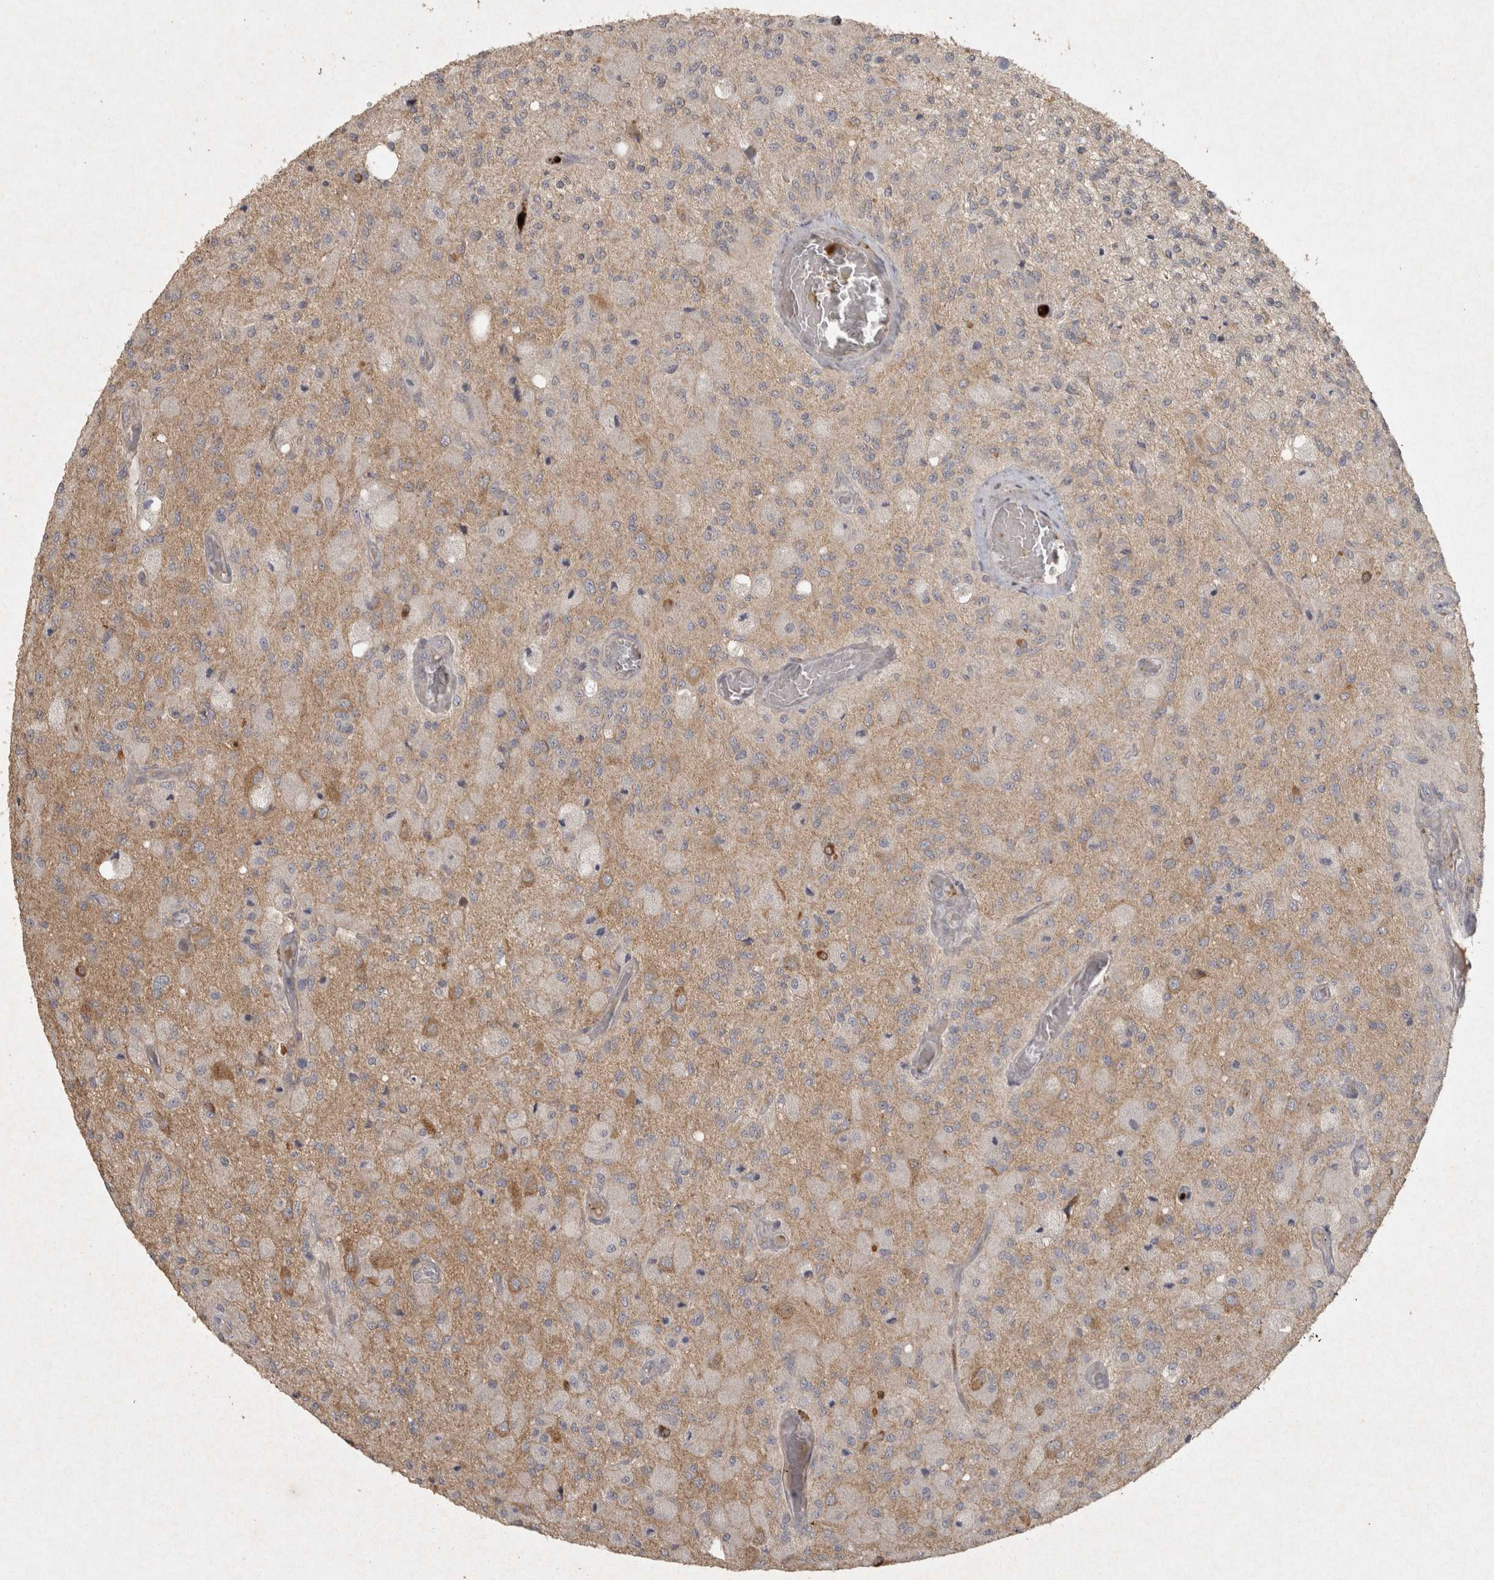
{"staining": {"intensity": "weak", "quantity": "<25%", "location": "cytoplasmic/membranous"}, "tissue": "glioma", "cell_type": "Tumor cells", "image_type": "cancer", "snomed": [{"axis": "morphology", "description": "Normal tissue, NOS"}, {"axis": "morphology", "description": "Glioma, malignant, High grade"}, {"axis": "topography", "description": "Cerebral cortex"}], "caption": "Immunohistochemistry (IHC) image of neoplastic tissue: glioma stained with DAB (3,3'-diaminobenzidine) displays no significant protein expression in tumor cells.", "gene": "OSTN", "patient": {"sex": "male", "age": 77}}